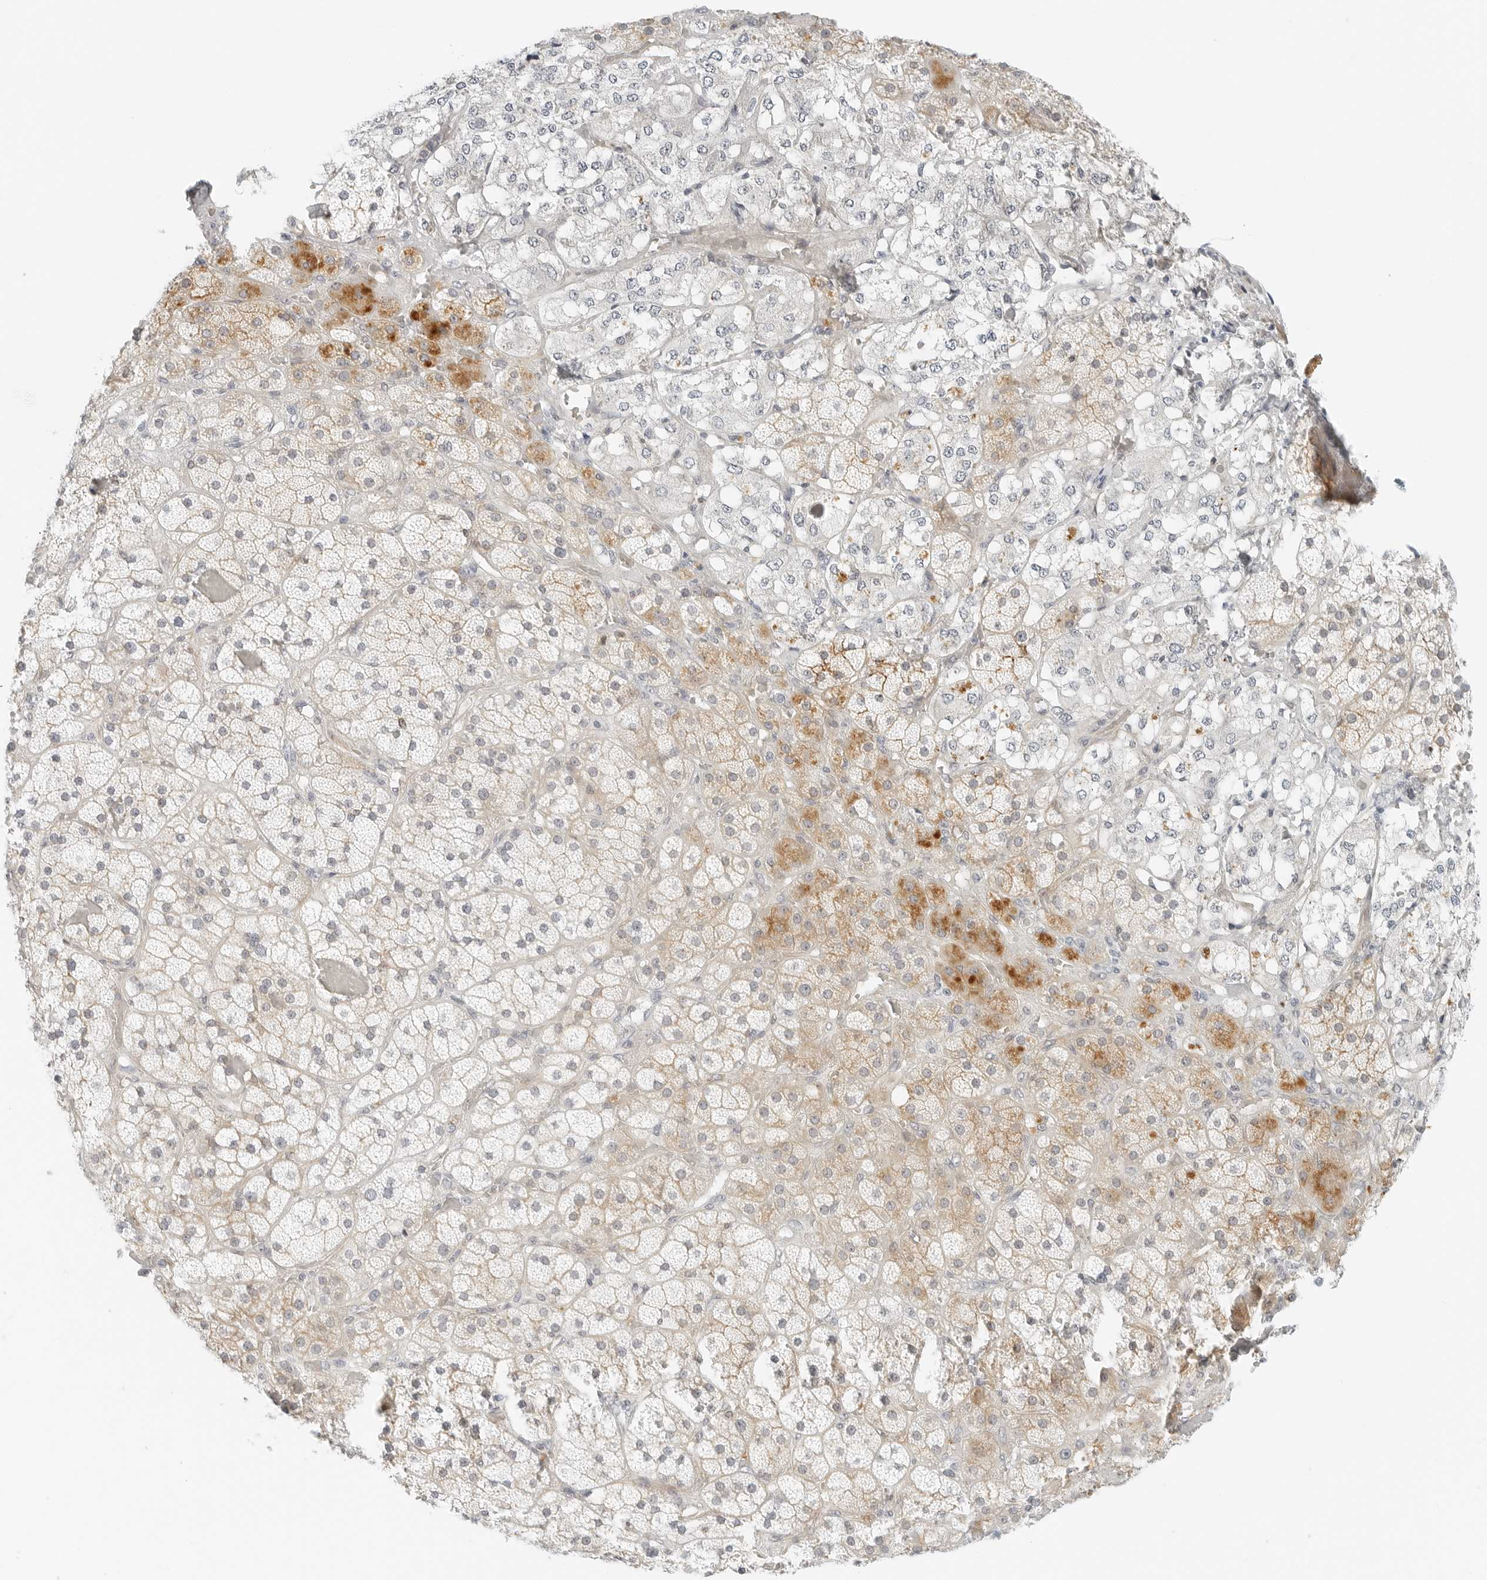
{"staining": {"intensity": "moderate", "quantity": "<25%", "location": "cytoplasmic/membranous"}, "tissue": "adrenal gland", "cell_type": "Glandular cells", "image_type": "normal", "snomed": [{"axis": "morphology", "description": "Normal tissue, NOS"}, {"axis": "topography", "description": "Adrenal gland"}], "caption": "The immunohistochemical stain shows moderate cytoplasmic/membranous positivity in glandular cells of unremarkable adrenal gland.", "gene": "IQCC", "patient": {"sex": "male", "age": 57}}